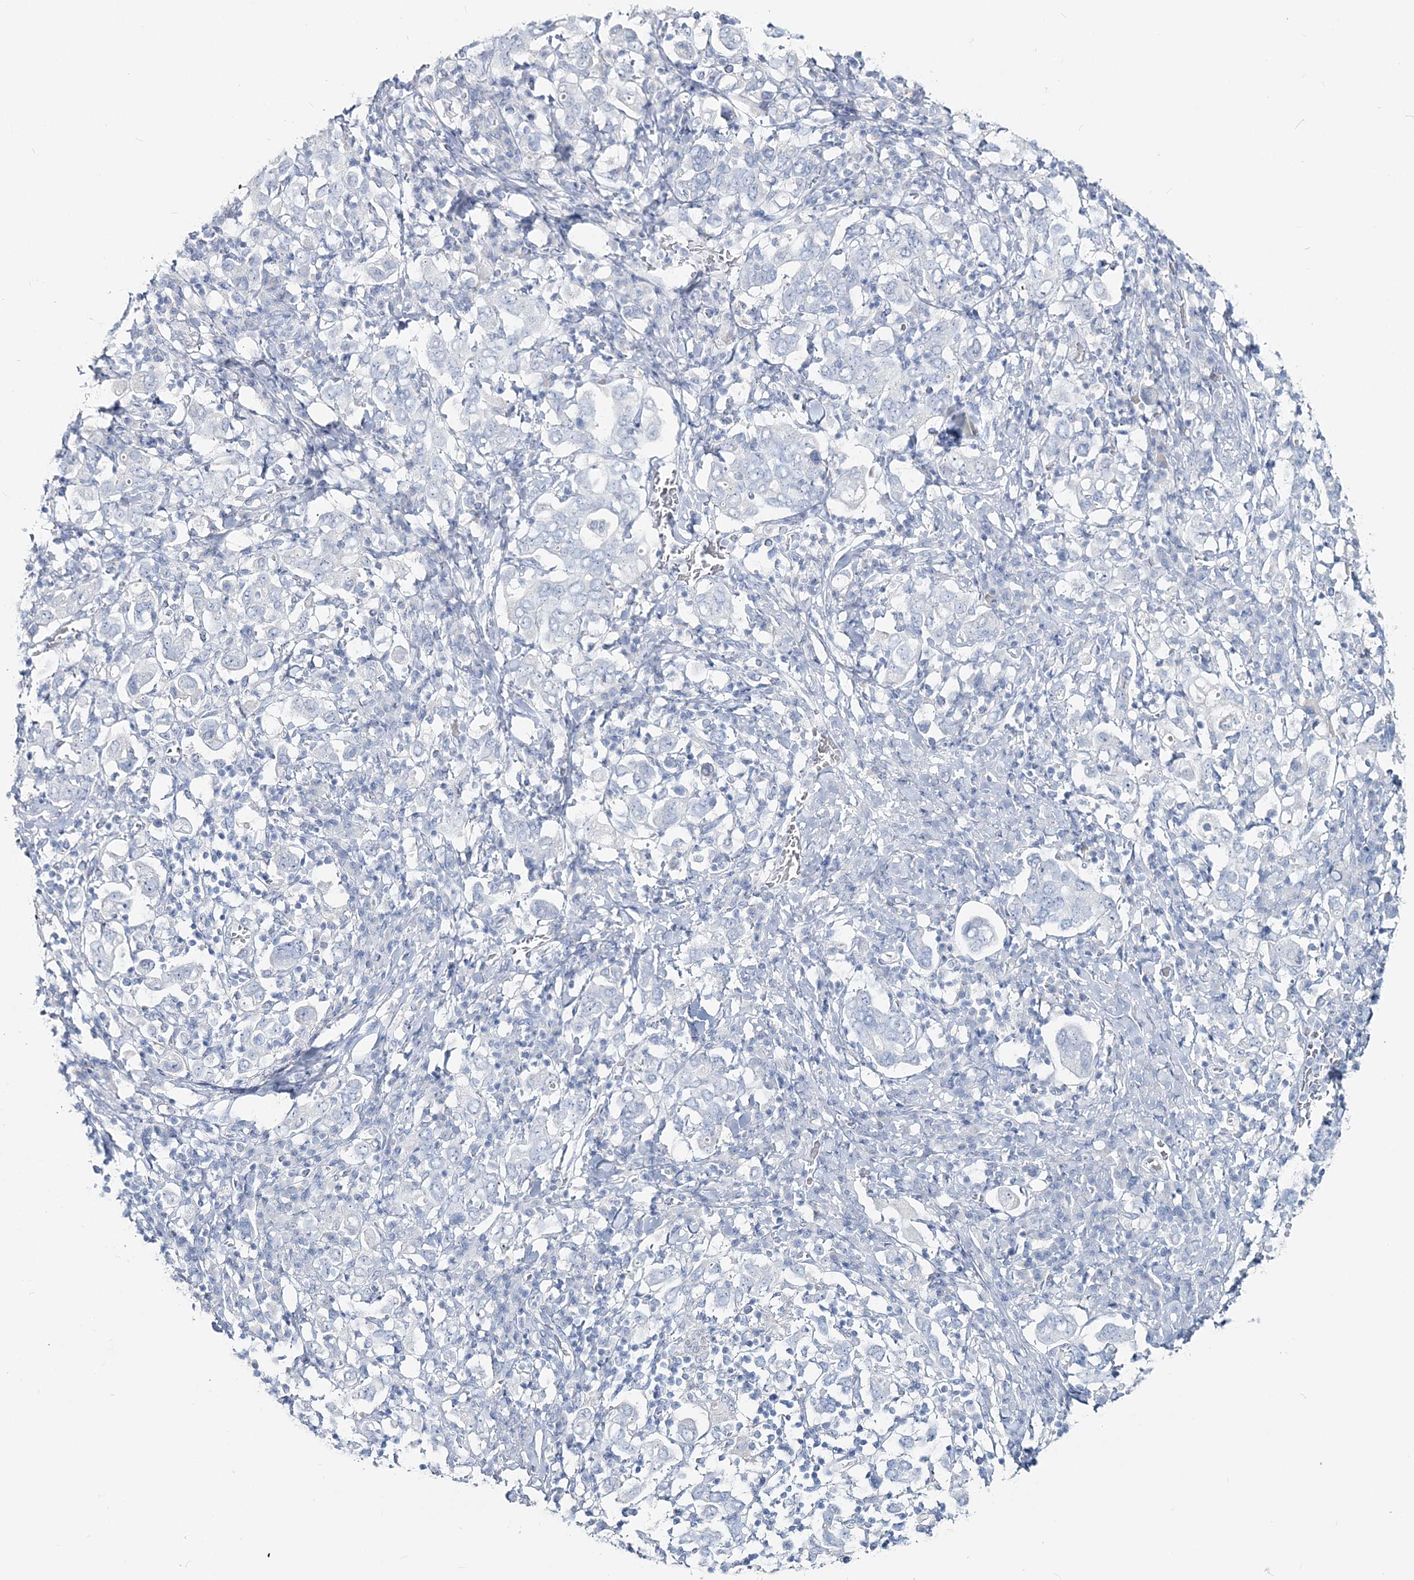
{"staining": {"intensity": "negative", "quantity": "none", "location": "none"}, "tissue": "stomach cancer", "cell_type": "Tumor cells", "image_type": "cancer", "snomed": [{"axis": "morphology", "description": "Adenocarcinoma, NOS"}, {"axis": "topography", "description": "Stomach, upper"}], "caption": "An immunohistochemistry photomicrograph of stomach cancer (adenocarcinoma) is shown. There is no staining in tumor cells of stomach cancer (adenocarcinoma).", "gene": "CYP3A4", "patient": {"sex": "male", "age": 62}}